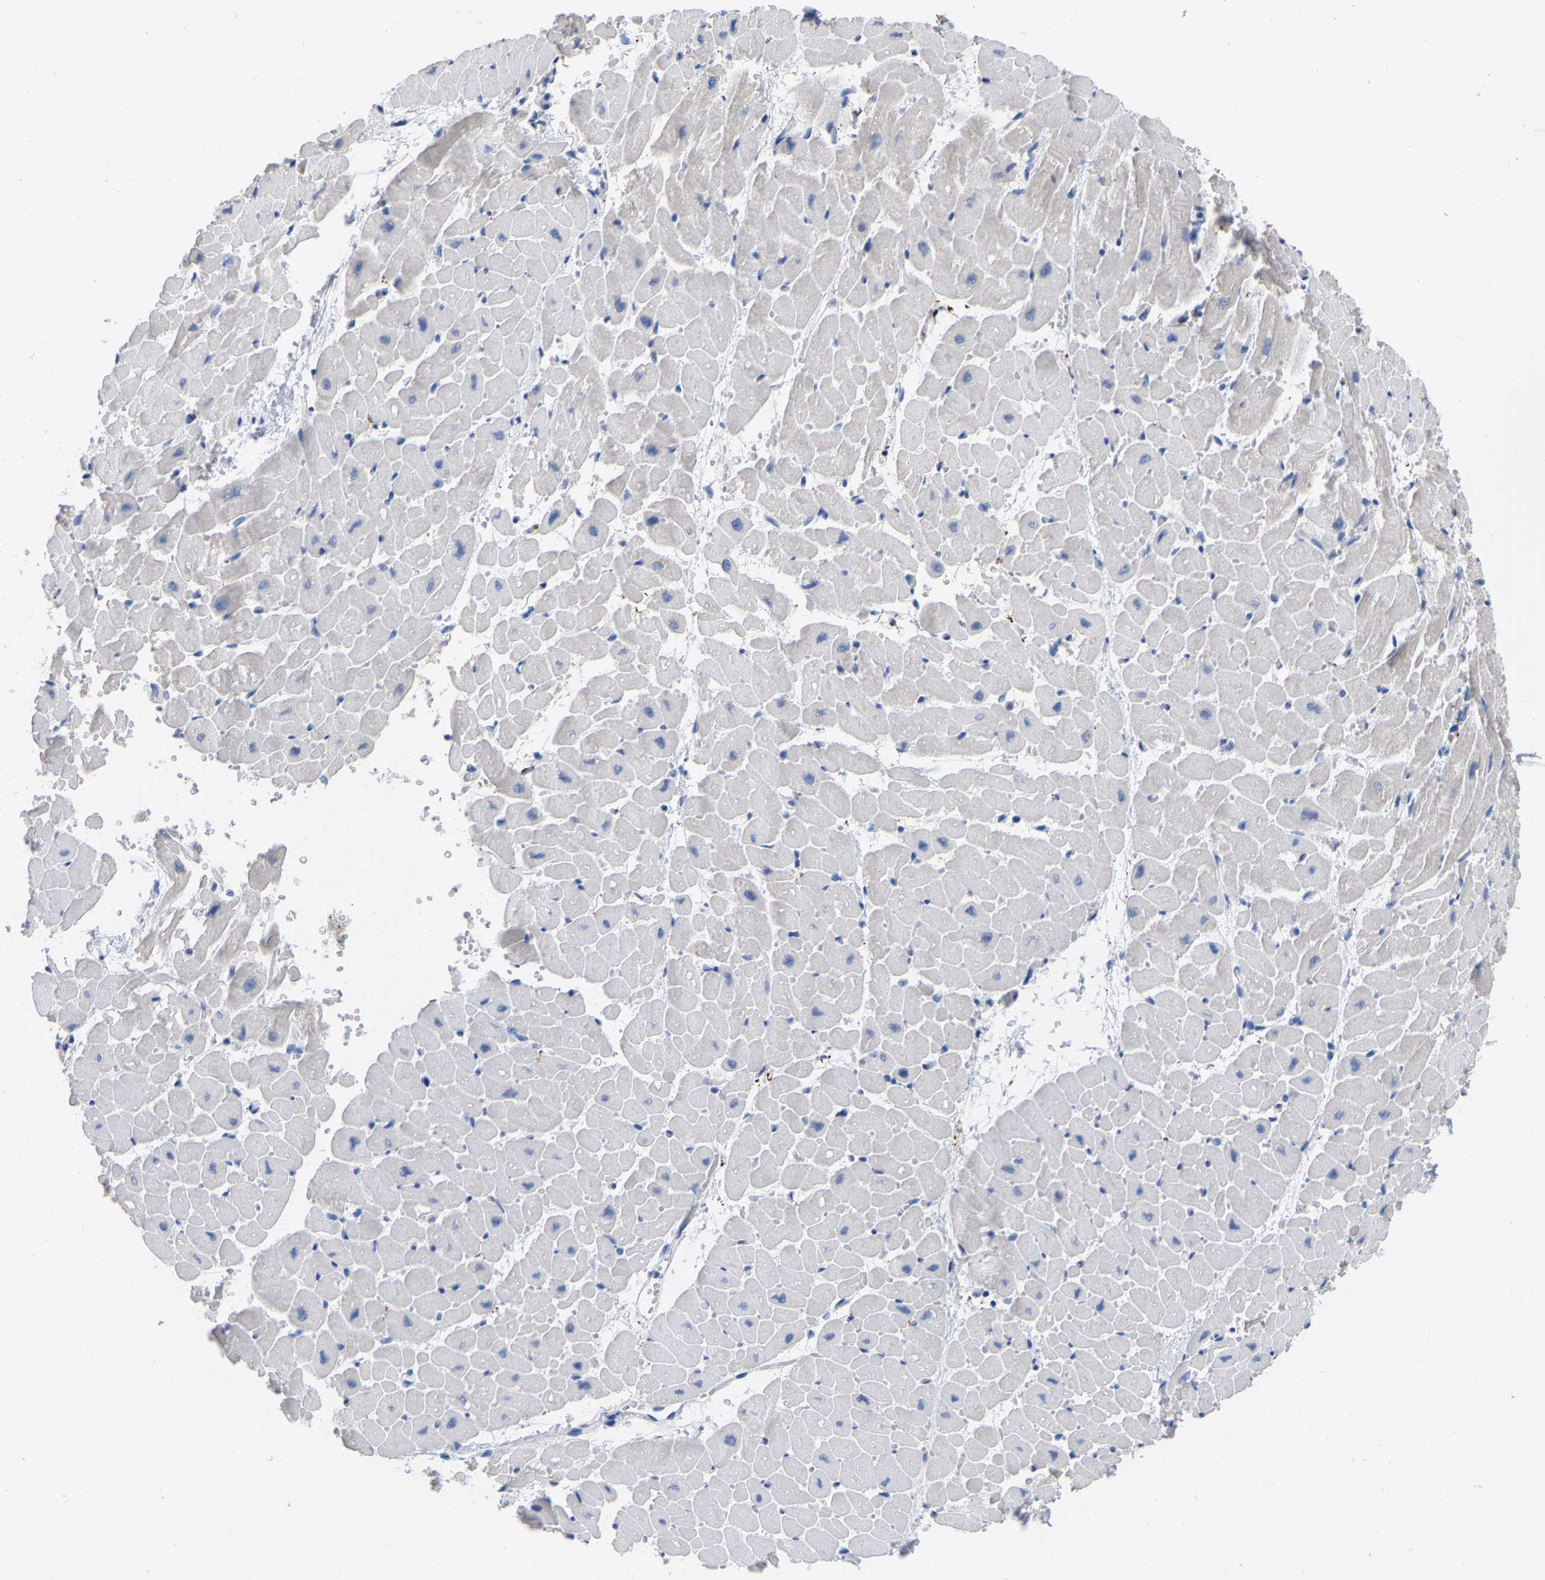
{"staining": {"intensity": "negative", "quantity": "none", "location": "none"}, "tissue": "heart muscle", "cell_type": "Cardiomyocytes", "image_type": "normal", "snomed": [{"axis": "morphology", "description": "Normal tissue, NOS"}, {"axis": "topography", "description": "Heart"}], "caption": "Immunohistochemistry (IHC) image of benign heart muscle stained for a protein (brown), which displays no positivity in cardiomyocytes.", "gene": "ULBP2", "patient": {"sex": "male", "age": 45}}